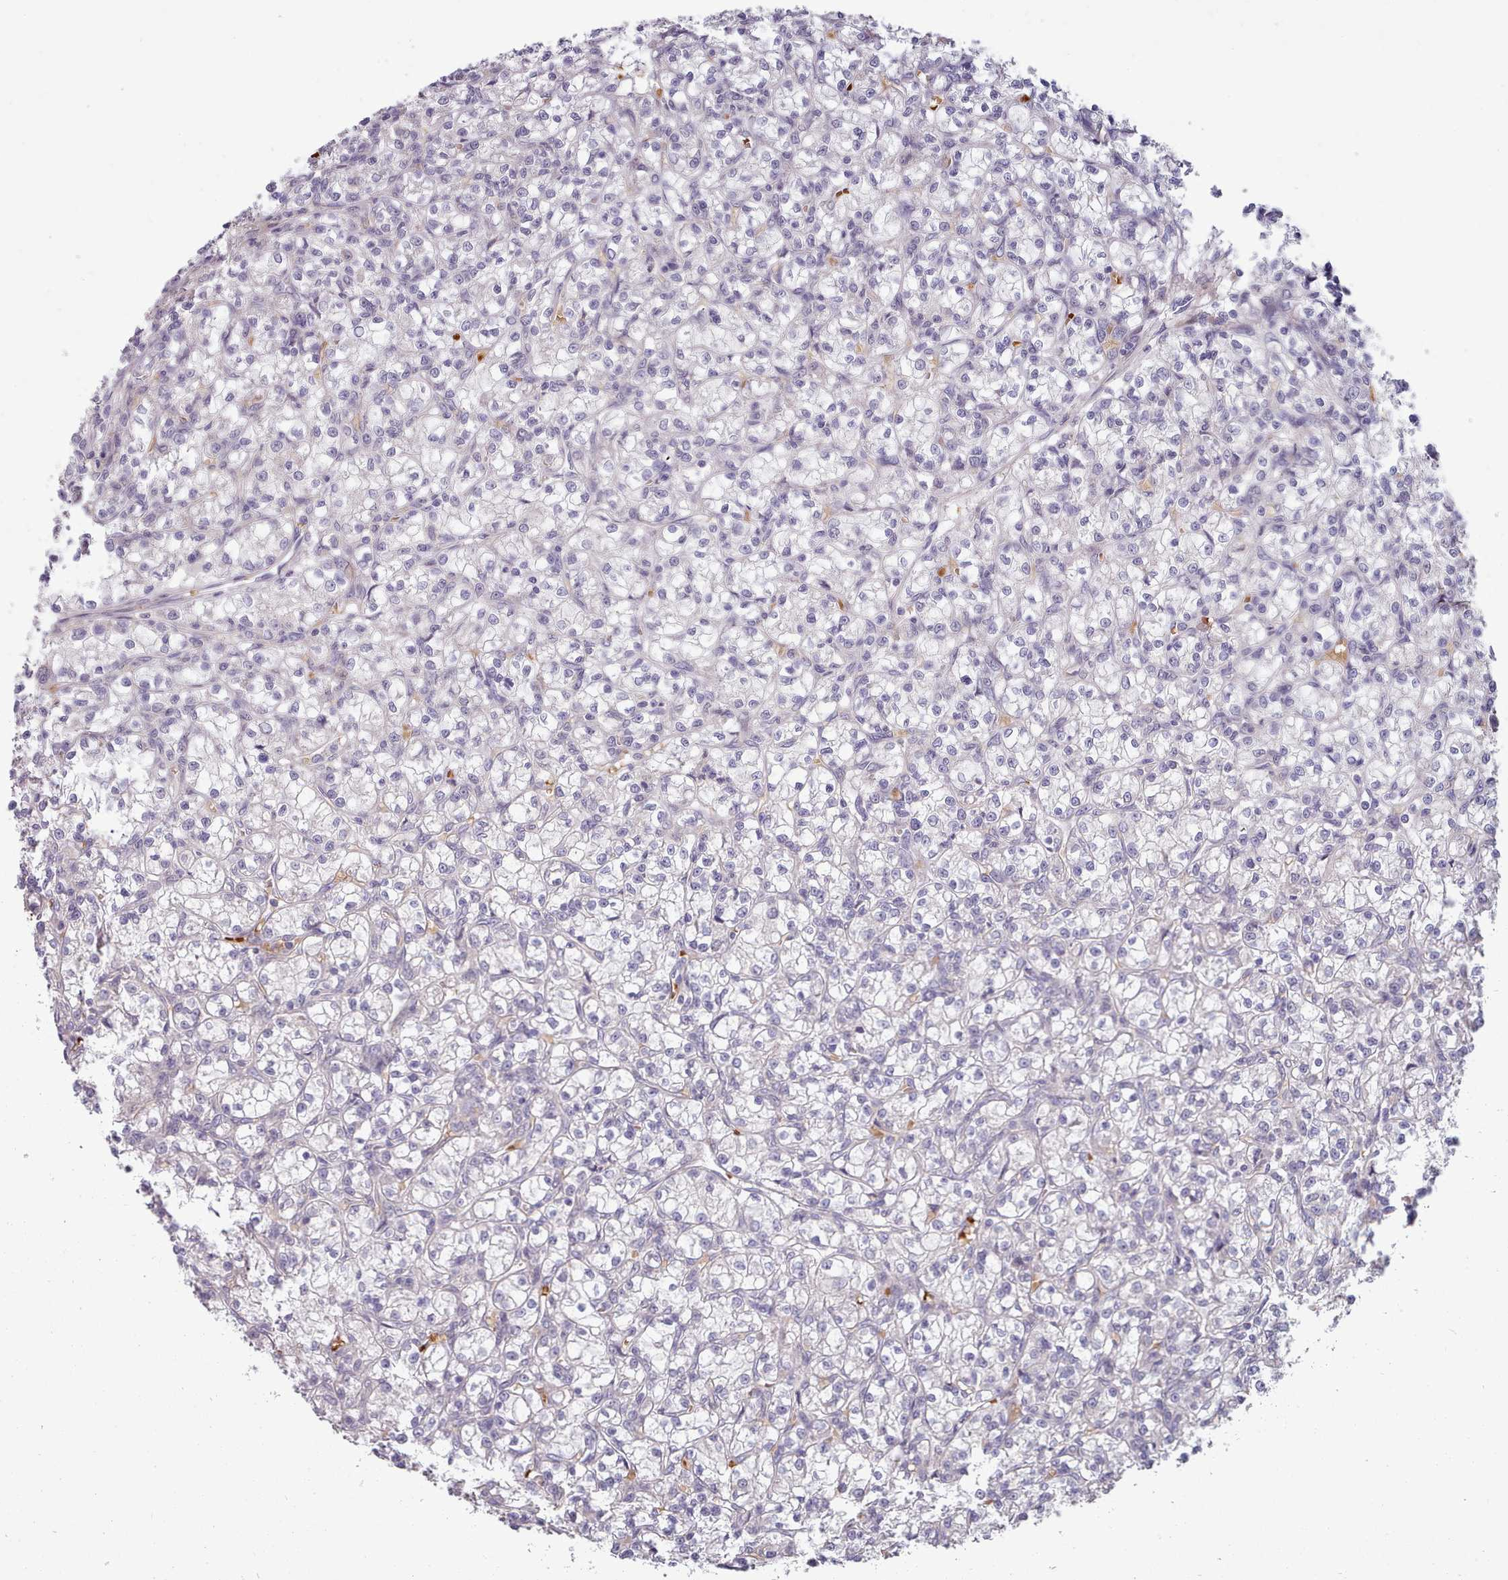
{"staining": {"intensity": "negative", "quantity": "none", "location": "none"}, "tissue": "renal cancer", "cell_type": "Tumor cells", "image_type": "cancer", "snomed": [{"axis": "morphology", "description": "Adenocarcinoma, NOS"}, {"axis": "topography", "description": "Kidney"}], "caption": "Tumor cells are negative for protein expression in human adenocarcinoma (renal). The staining was performed using DAB to visualize the protein expression in brown, while the nuclei were stained in blue with hematoxylin (Magnification: 20x).", "gene": "CLNS1A", "patient": {"sex": "female", "age": 59}}